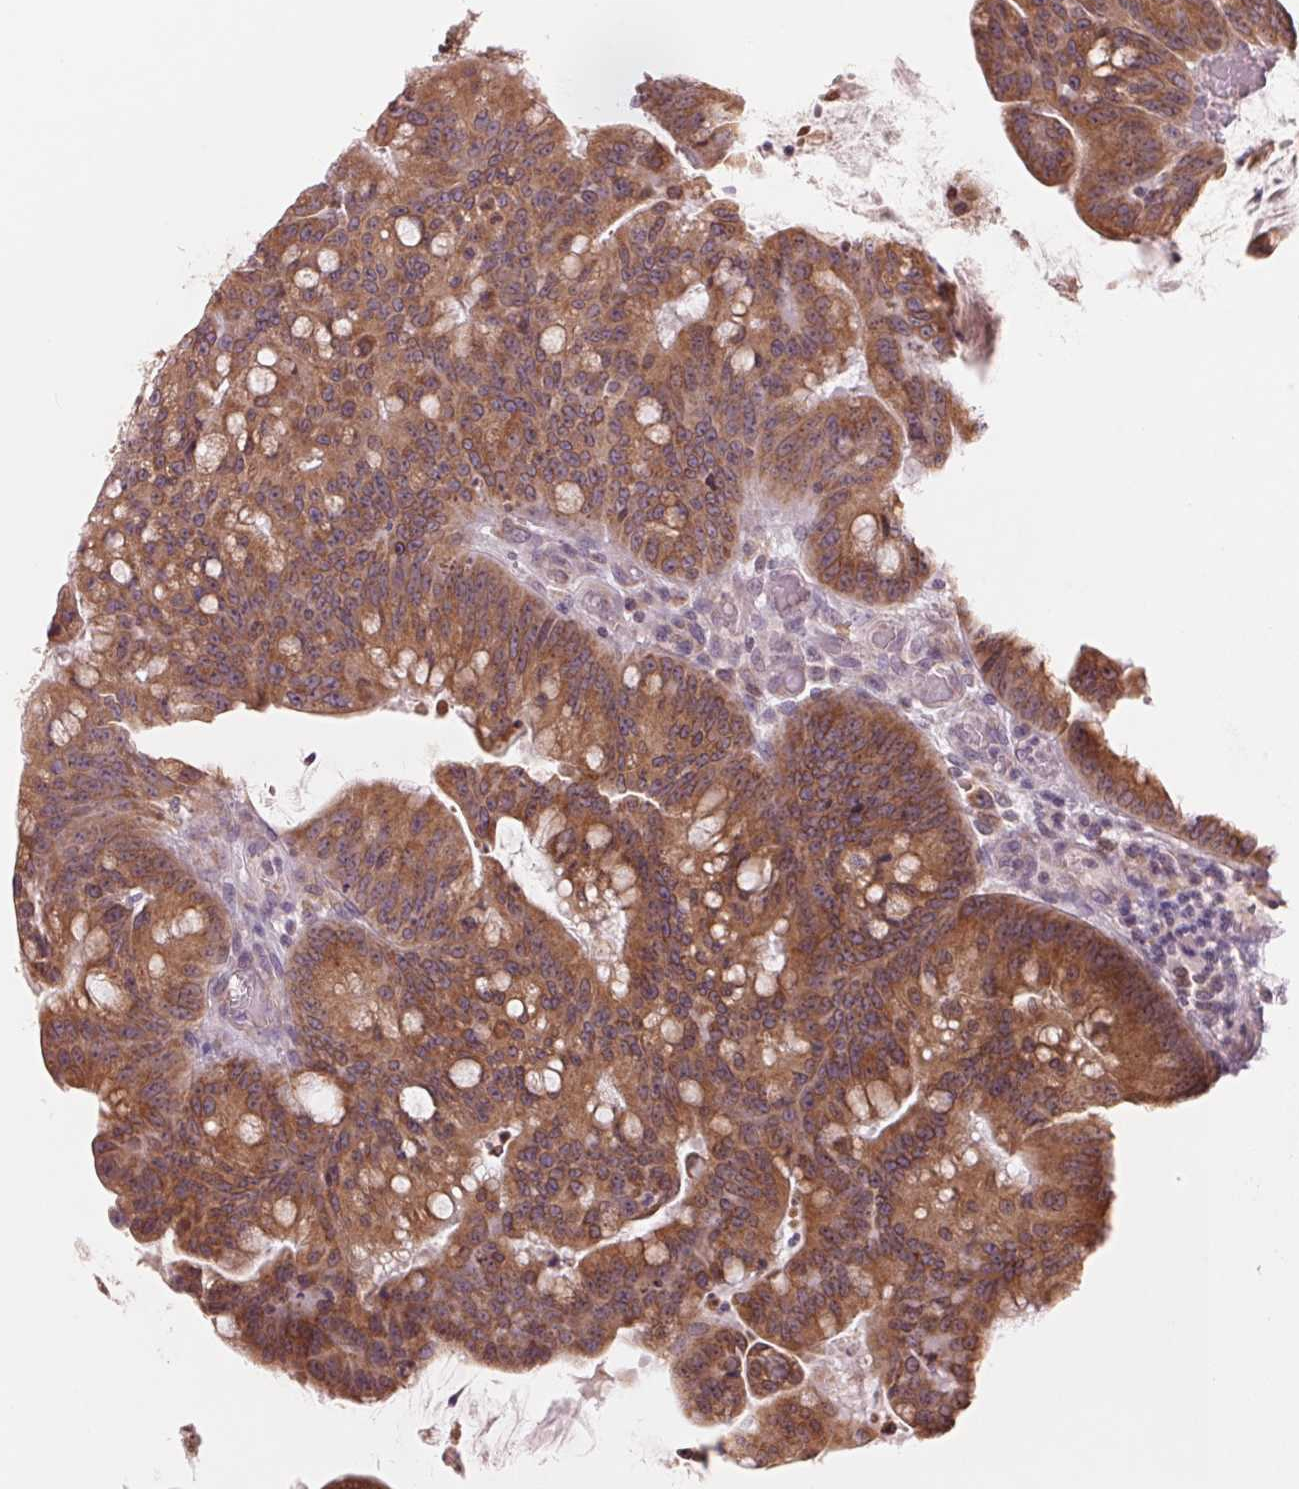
{"staining": {"intensity": "moderate", "quantity": ">75%", "location": "cytoplasmic/membranous"}, "tissue": "colorectal cancer", "cell_type": "Tumor cells", "image_type": "cancer", "snomed": [{"axis": "morphology", "description": "Adenocarcinoma, NOS"}, {"axis": "topography", "description": "Colon"}], "caption": "A brown stain labels moderate cytoplasmic/membranous positivity of a protein in human colorectal adenocarcinoma tumor cells.", "gene": "TECR", "patient": {"sex": "male", "age": 62}}